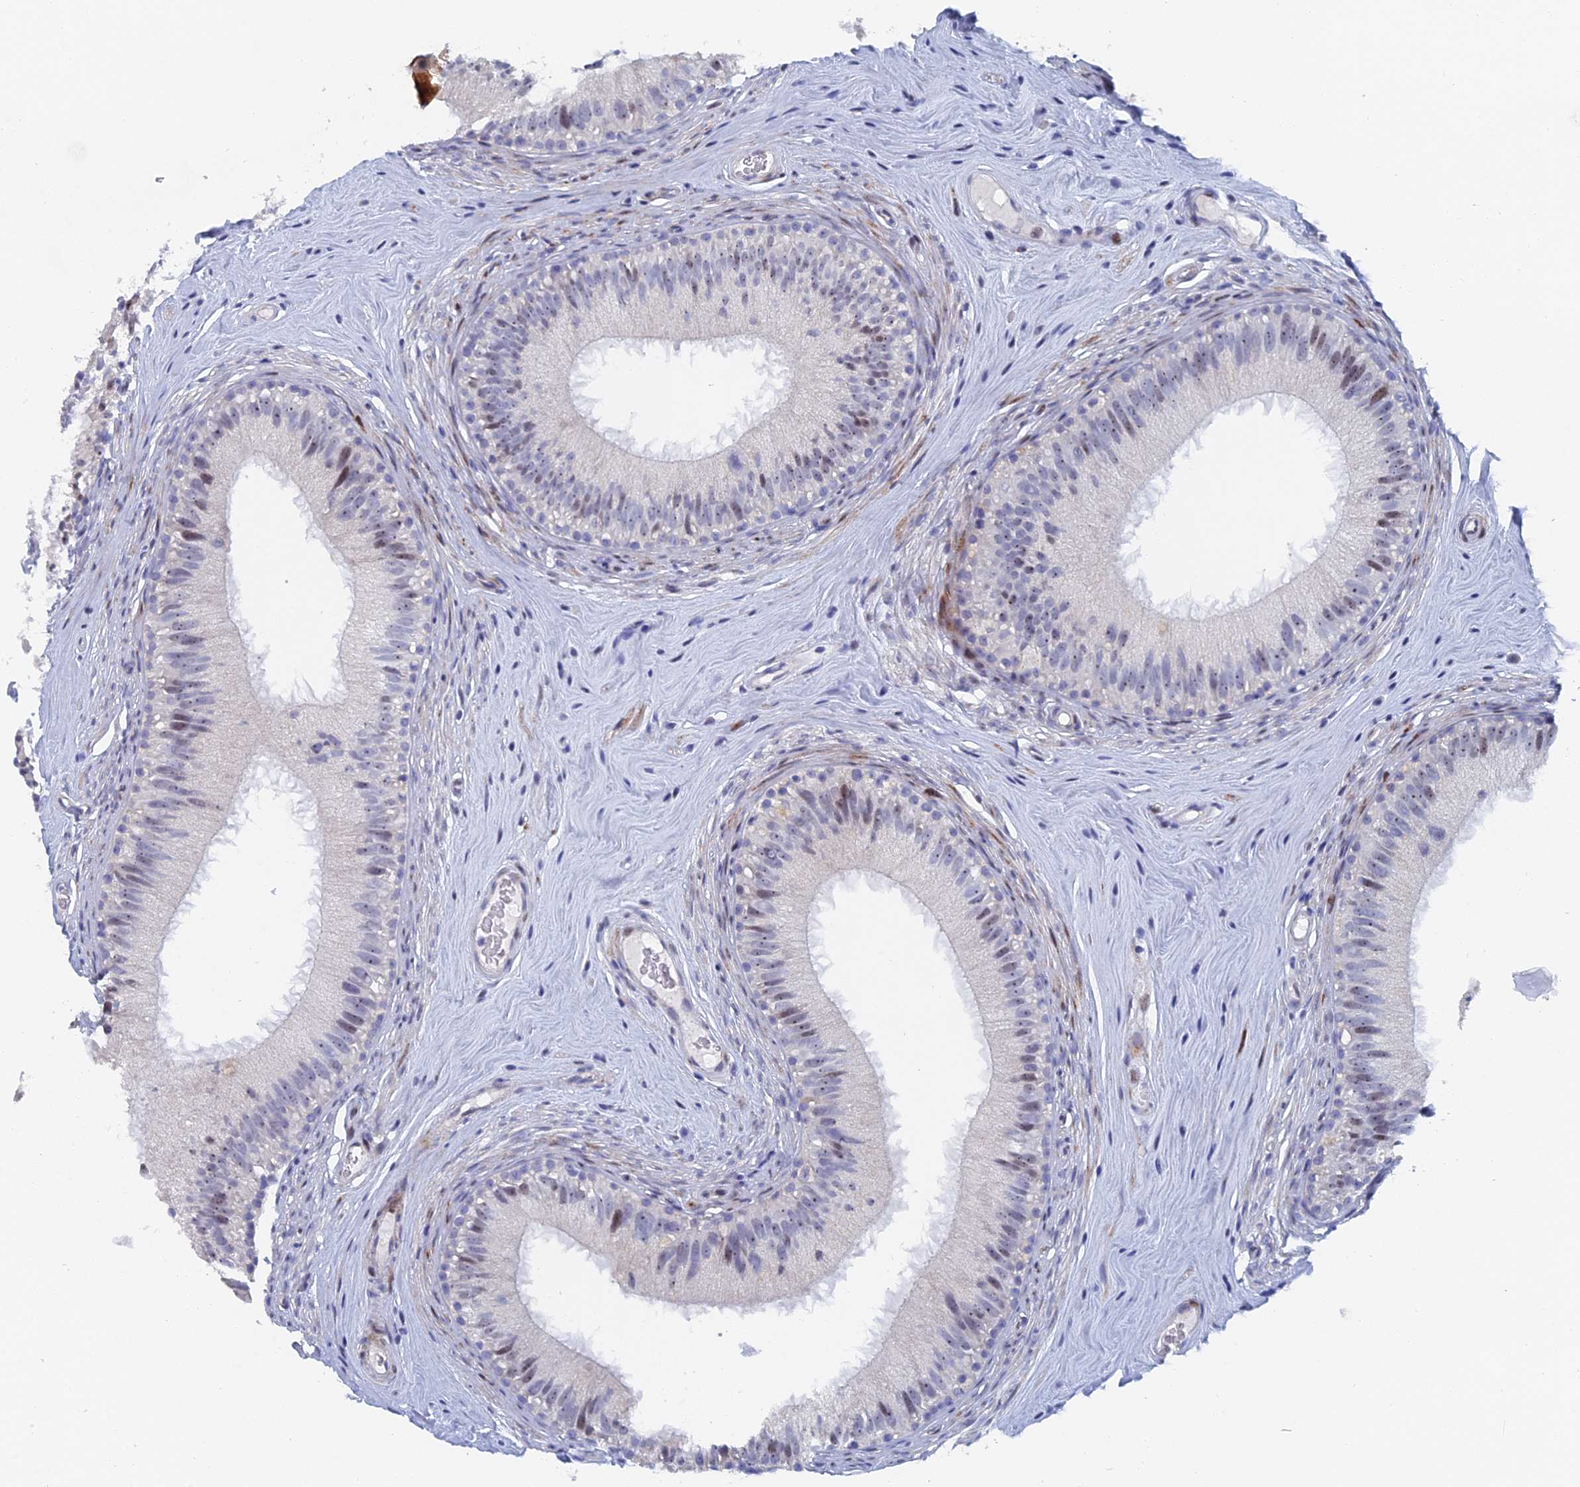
{"staining": {"intensity": "weak", "quantity": "<25%", "location": "nuclear"}, "tissue": "epididymis", "cell_type": "Glandular cells", "image_type": "normal", "snomed": [{"axis": "morphology", "description": "Normal tissue, NOS"}, {"axis": "topography", "description": "Epididymis"}], "caption": "Immunohistochemical staining of benign human epididymis reveals no significant expression in glandular cells.", "gene": "DRGX", "patient": {"sex": "male", "age": 45}}